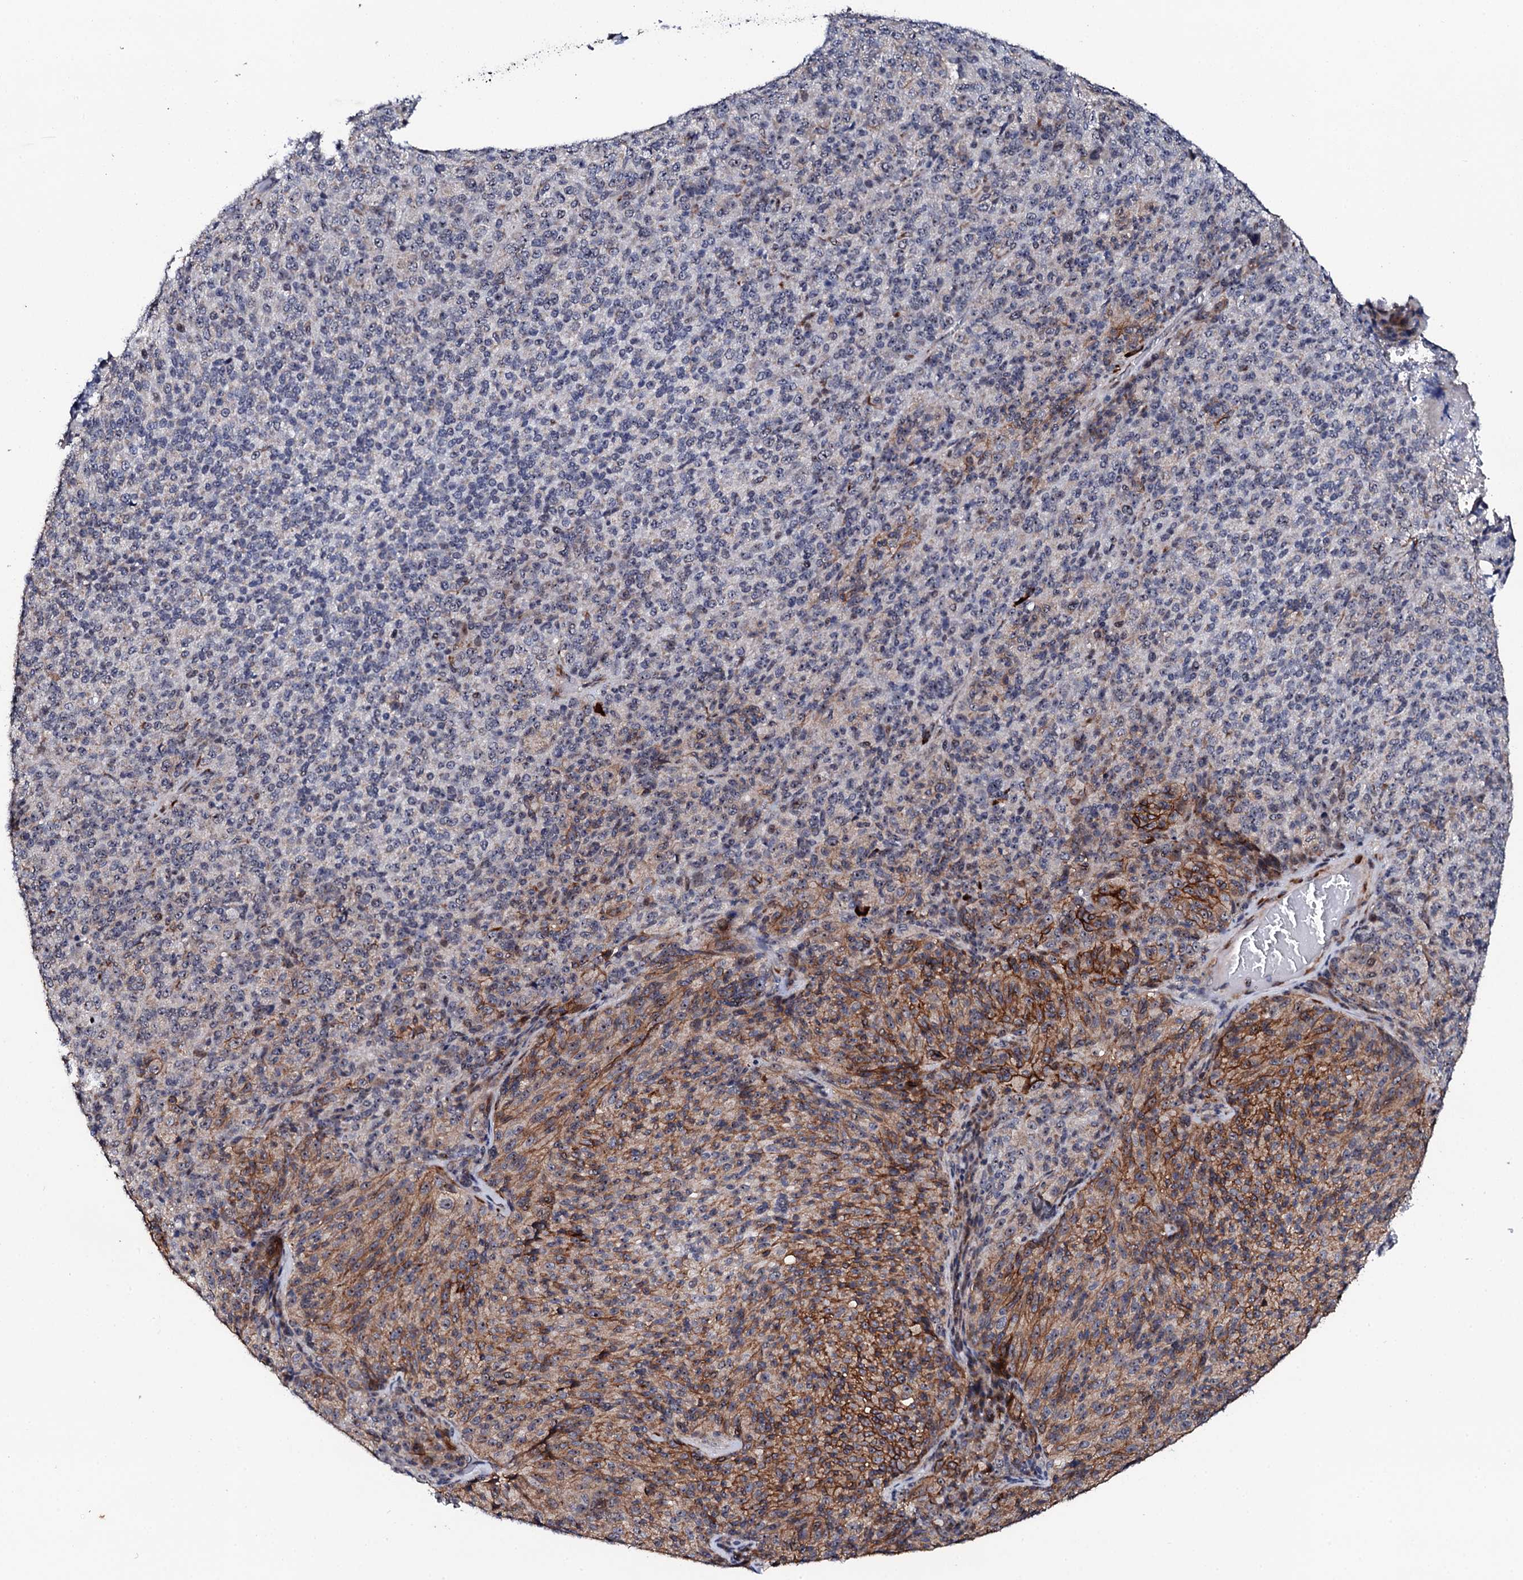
{"staining": {"intensity": "moderate", "quantity": "<25%", "location": "cytoplasmic/membranous,nuclear"}, "tissue": "melanoma", "cell_type": "Tumor cells", "image_type": "cancer", "snomed": [{"axis": "morphology", "description": "Malignant melanoma, Metastatic site"}, {"axis": "topography", "description": "Brain"}], "caption": "DAB immunohistochemical staining of melanoma displays moderate cytoplasmic/membranous and nuclear protein staining in approximately <25% of tumor cells. (DAB (3,3'-diaminobenzidine) IHC, brown staining for protein, blue staining for nuclei).", "gene": "FAM111A", "patient": {"sex": "female", "age": 56}}